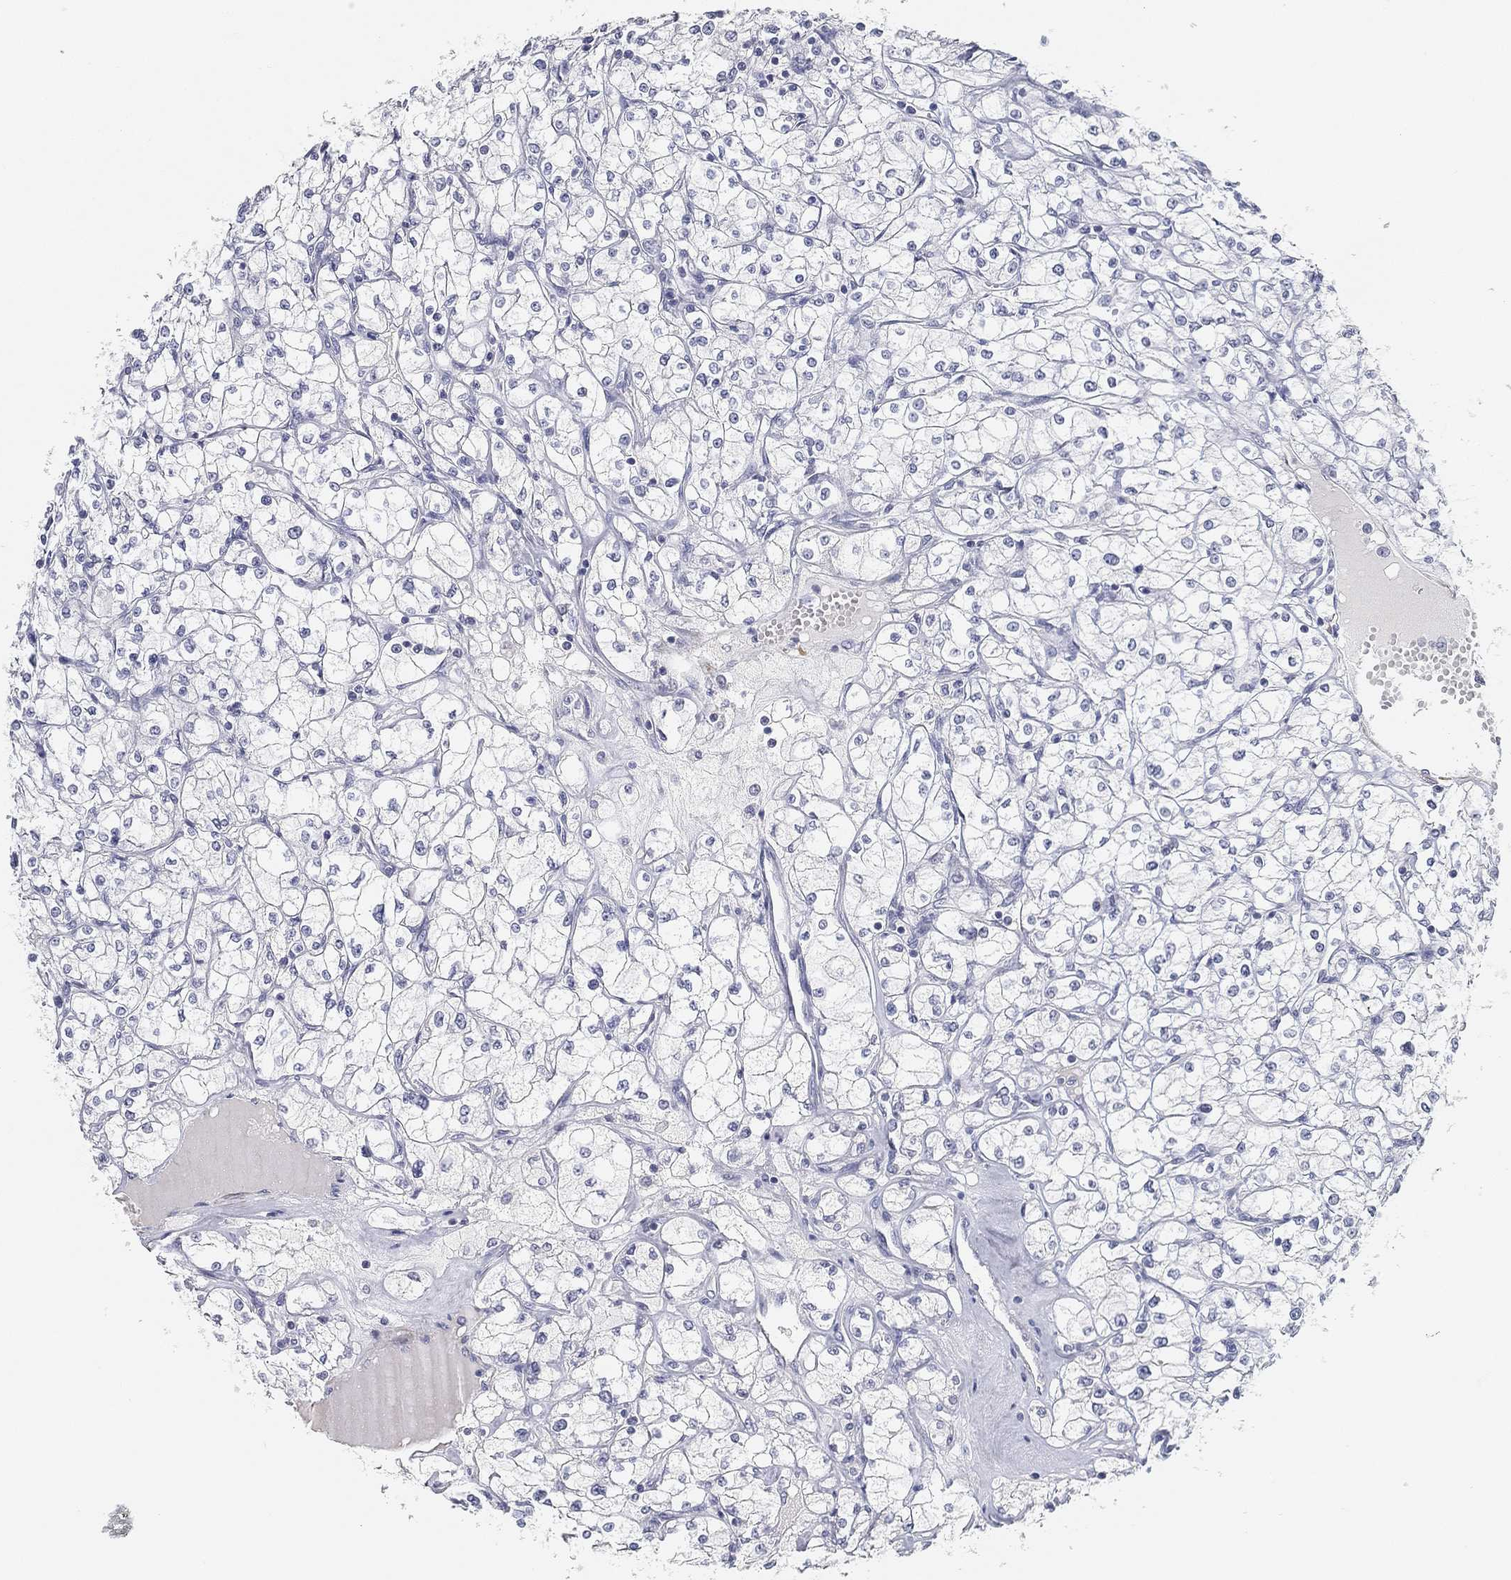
{"staining": {"intensity": "negative", "quantity": "none", "location": "none"}, "tissue": "renal cancer", "cell_type": "Tumor cells", "image_type": "cancer", "snomed": [{"axis": "morphology", "description": "Adenocarcinoma, NOS"}, {"axis": "topography", "description": "Kidney"}], "caption": "IHC image of neoplastic tissue: renal cancer (adenocarcinoma) stained with DAB (3,3'-diaminobenzidine) displays no significant protein expression in tumor cells.", "gene": "GPR61", "patient": {"sex": "male", "age": 67}}